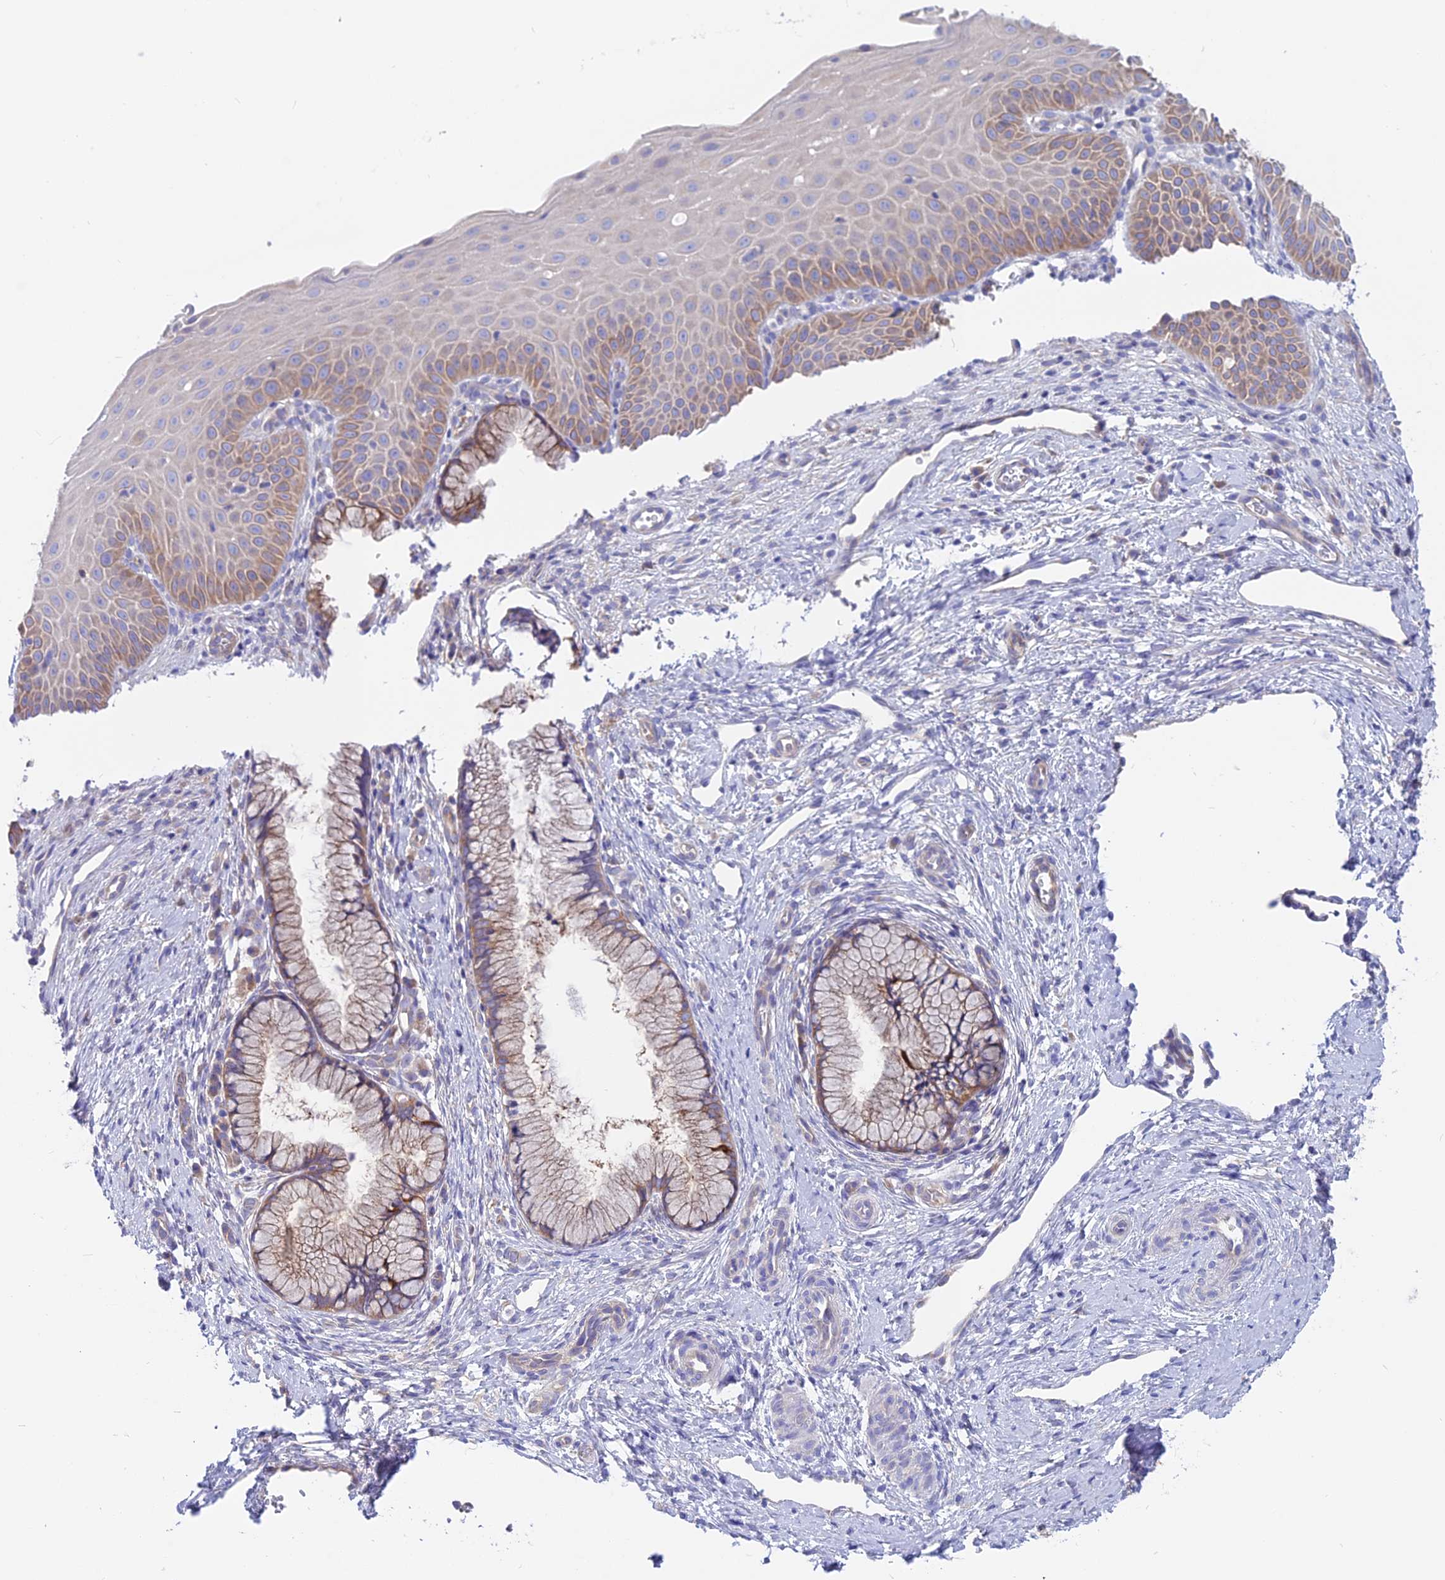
{"staining": {"intensity": "moderate", "quantity": "25%-75%", "location": "cytoplasmic/membranous"}, "tissue": "cervix", "cell_type": "Glandular cells", "image_type": "normal", "snomed": [{"axis": "morphology", "description": "Normal tissue, NOS"}, {"axis": "topography", "description": "Cervix"}], "caption": "Protein staining of unremarkable cervix reveals moderate cytoplasmic/membranous expression in about 25%-75% of glandular cells.", "gene": "LZTFL1", "patient": {"sex": "female", "age": 36}}